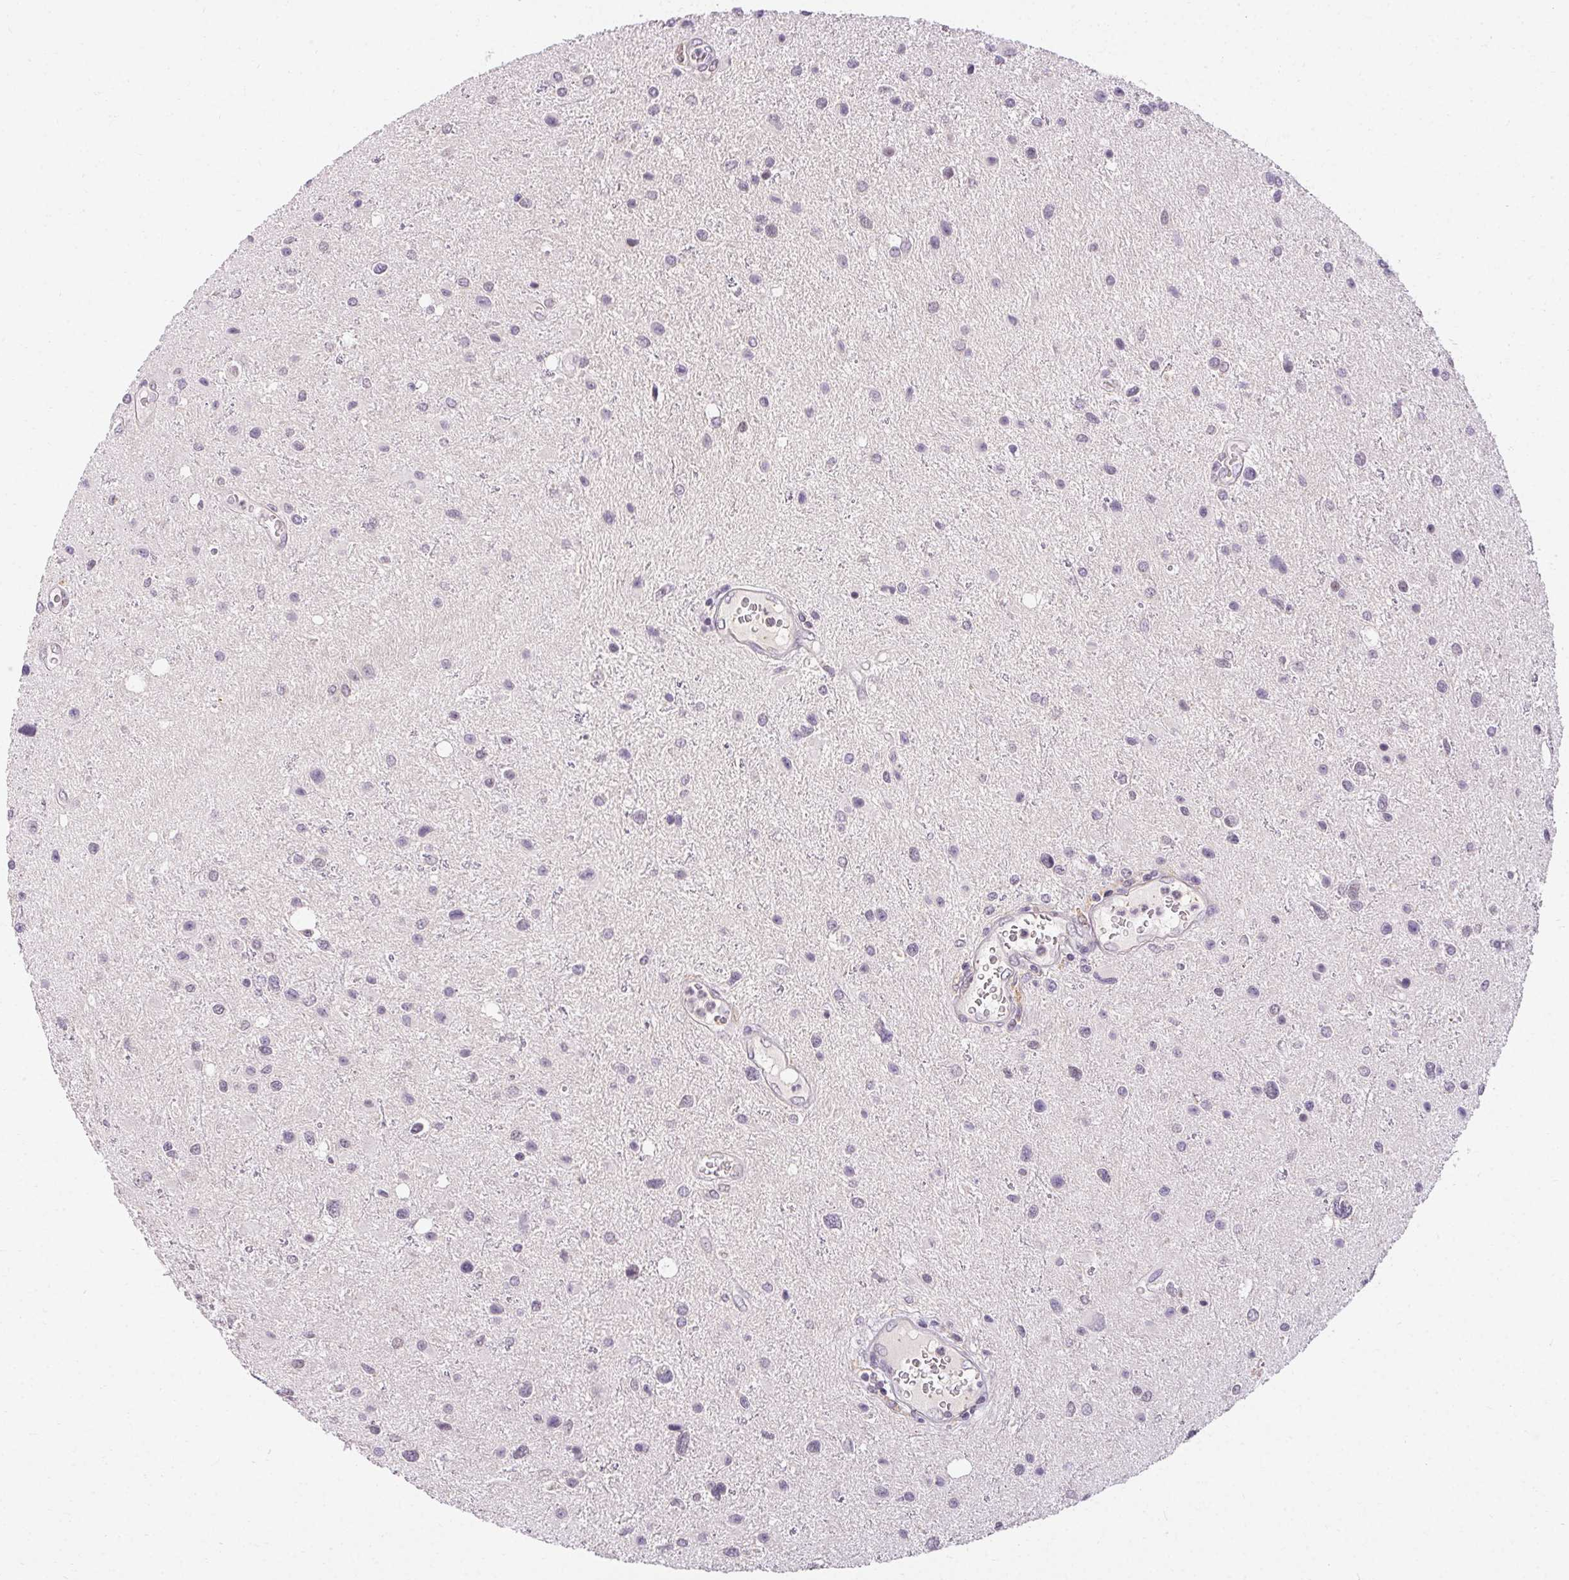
{"staining": {"intensity": "negative", "quantity": "none", "location": "none"}, "tissue": "glioma", "cell_type": "Tumor cells", "image_type": "cancer", "snomed": [{"axis": "morphology", "description": "Glioma, malignant, Low grade"}, {"axis": "topography", "description": "Brain"}], "caption": "Photomicrograph shows no significant protein staining in tumor cells of malignant low-grade glioma. (DAB (3,3'-diaminobenzidine) immunohistochemistry with hematoxylin counter stain).", "gene": "TMEM52B", "patient": {"sex": "female", "age": 32}}